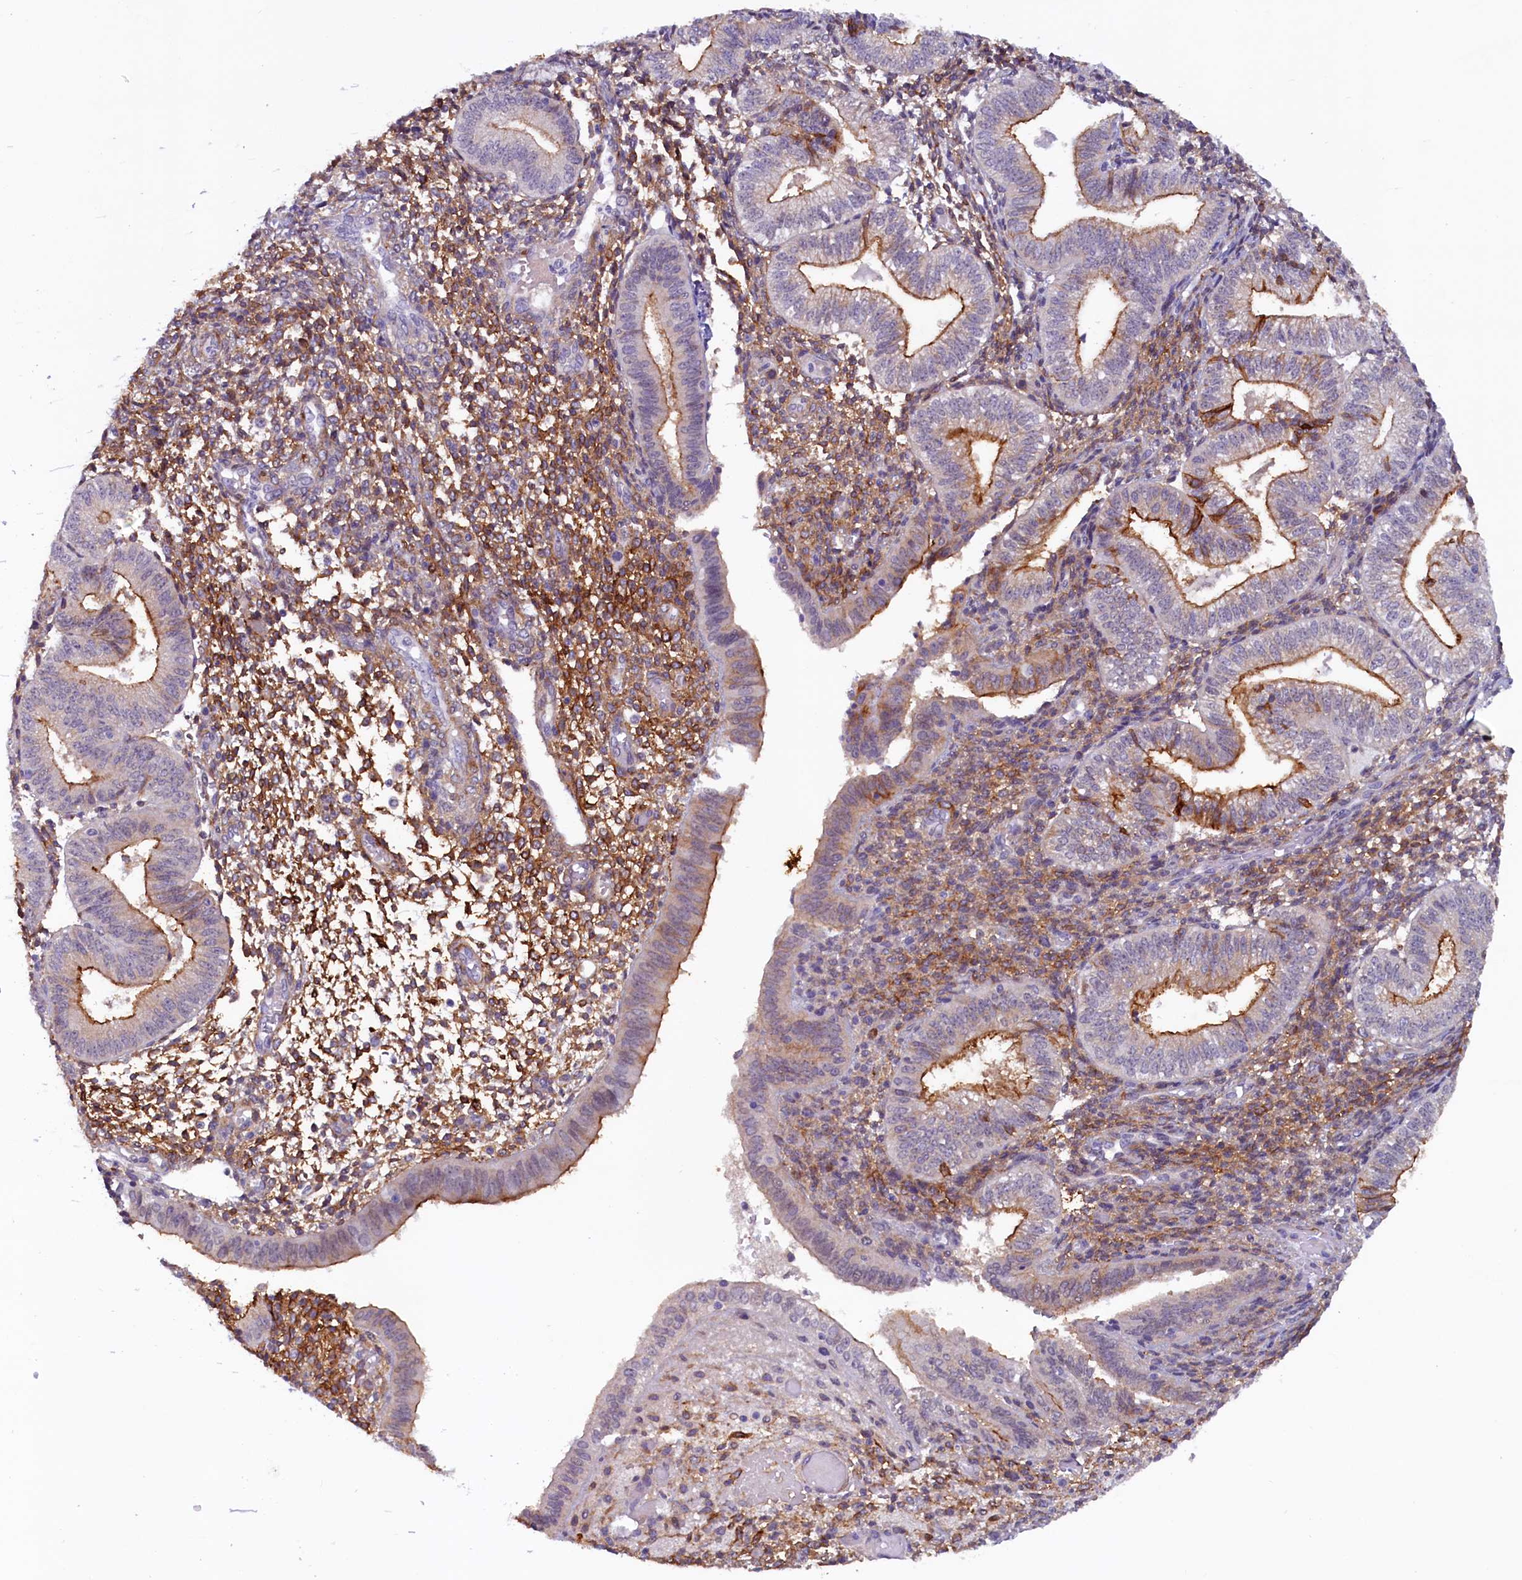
{"staining": {"intensity": "moderate", "quantity": "25%-75%", "location": "cytoplasmic/membranous"}, "tissue": "endometrium", "cell_type": "Cells in endometrial stroma", "image_type": "normal", "snomed": [{"axis": "morphology", "description": "Normal tissue, NOS"}, {"axis": "topography", "description": "Endometrium"}], "caption": "Moderate cytoplasmic/membranous staining is appreciated in about 25%-75% of cells in endometrial stroma in normal endometrium.", "gene": "PACSIN3", "patient": {"sex": "female", "age": 34}}